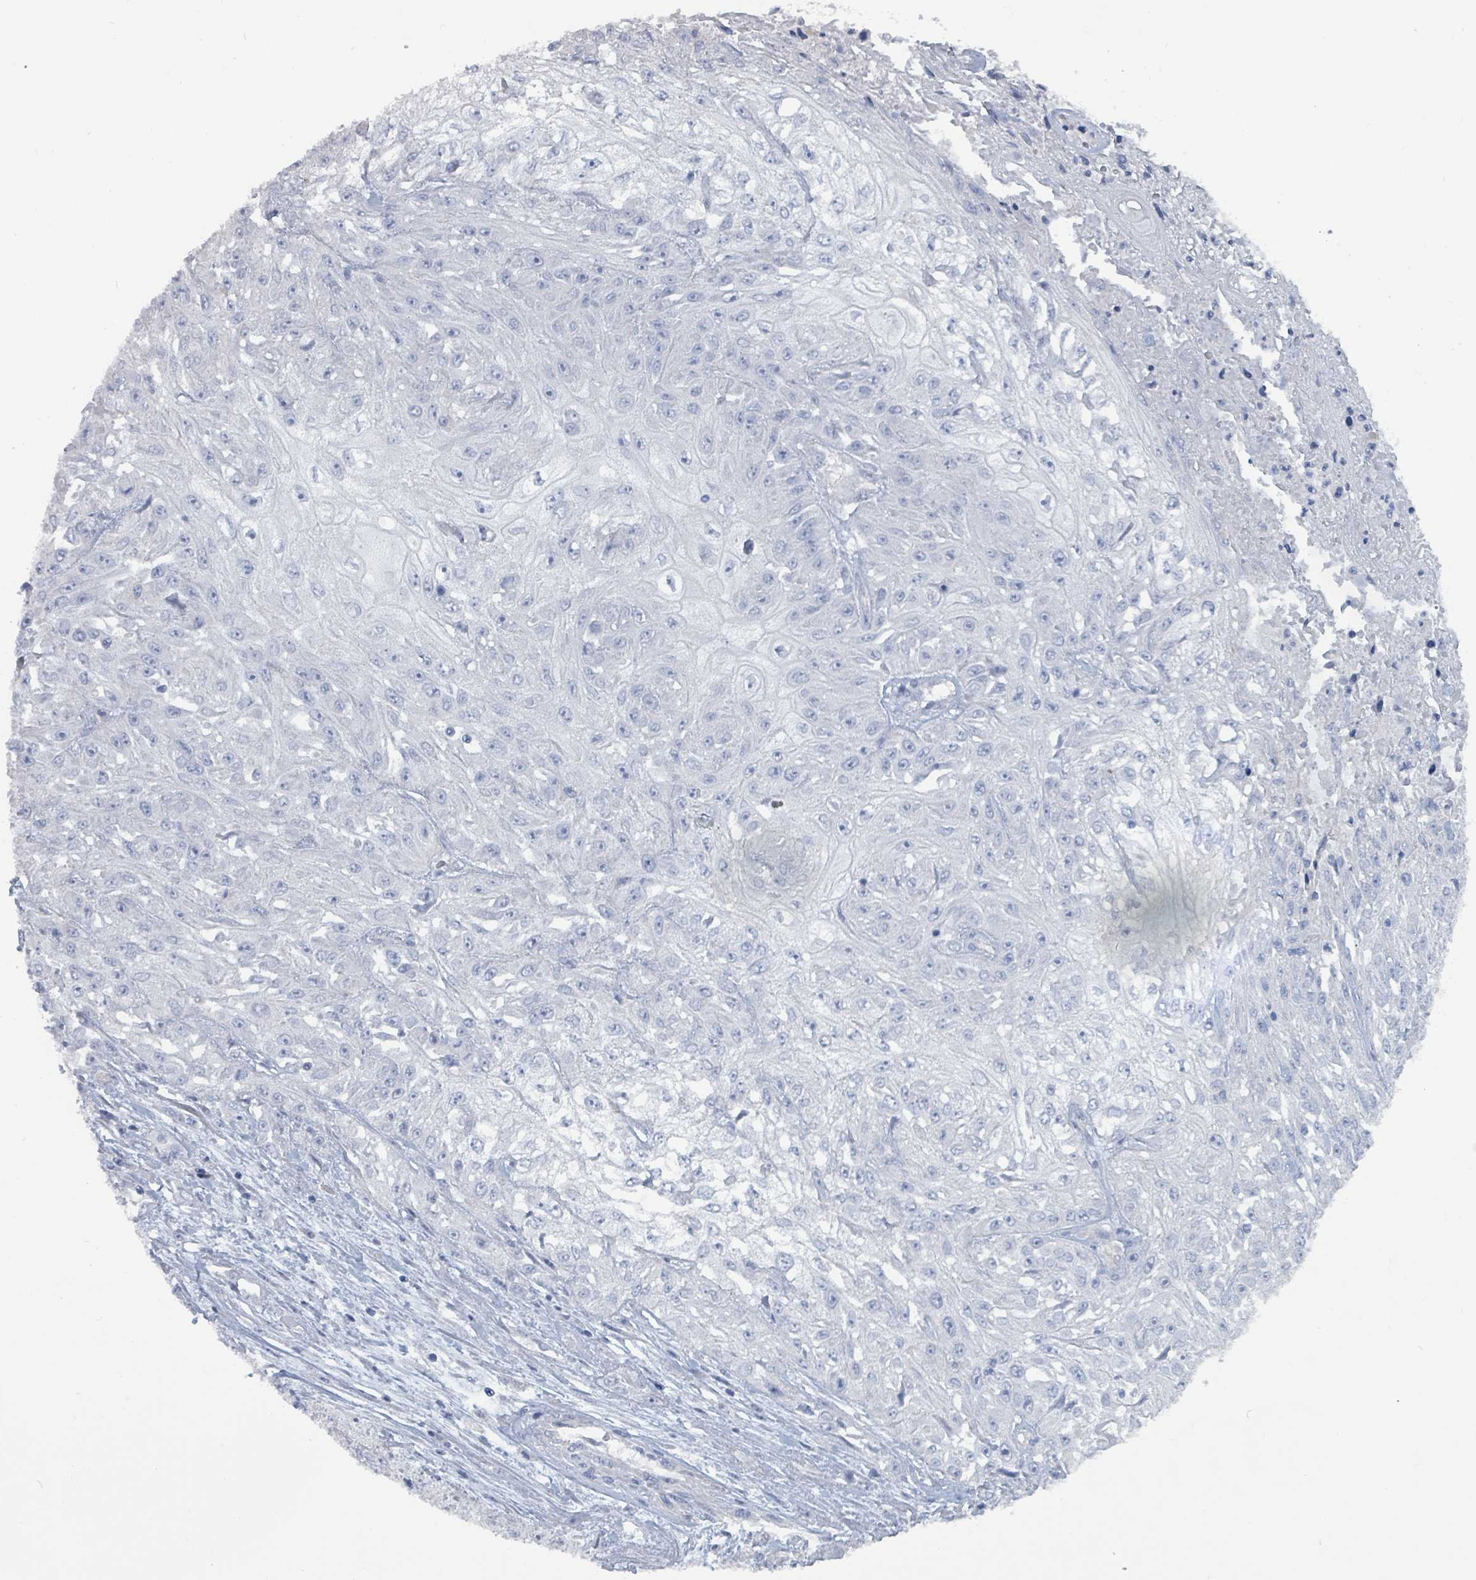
{"staining": {"intensity": "negative", "quantity": "none", "location": "none"}, "tissue": "skin cancer", "cell_type": "Tumor cells", "image_type": "cancer", "snomed": [{"axis": "morphology", "description": "Squamous cell carcinoma, NOS"}, {"axis": "morphology", "description": "Squamous cell carcinoma, metastatic, NOS"}, {"axis": "topography", "description": "Skin"}, {"axis": "topography", "description": "Lymph node"}], "caption": "Immunohistochemistry (IHC) histopathology image of squamous cell carcinoma (skin) stained for a protein (brown), which shows no expression in tumor cells. Brightfield microscopy of immunohistochemistry (IHC) stained with DAB (3,3'-diaminobenzidine) (brown) and hematoxylin (blue), captured at high magnification.", "gene": "TAAR5", "patient": {"sex": "male", "age": 75}}